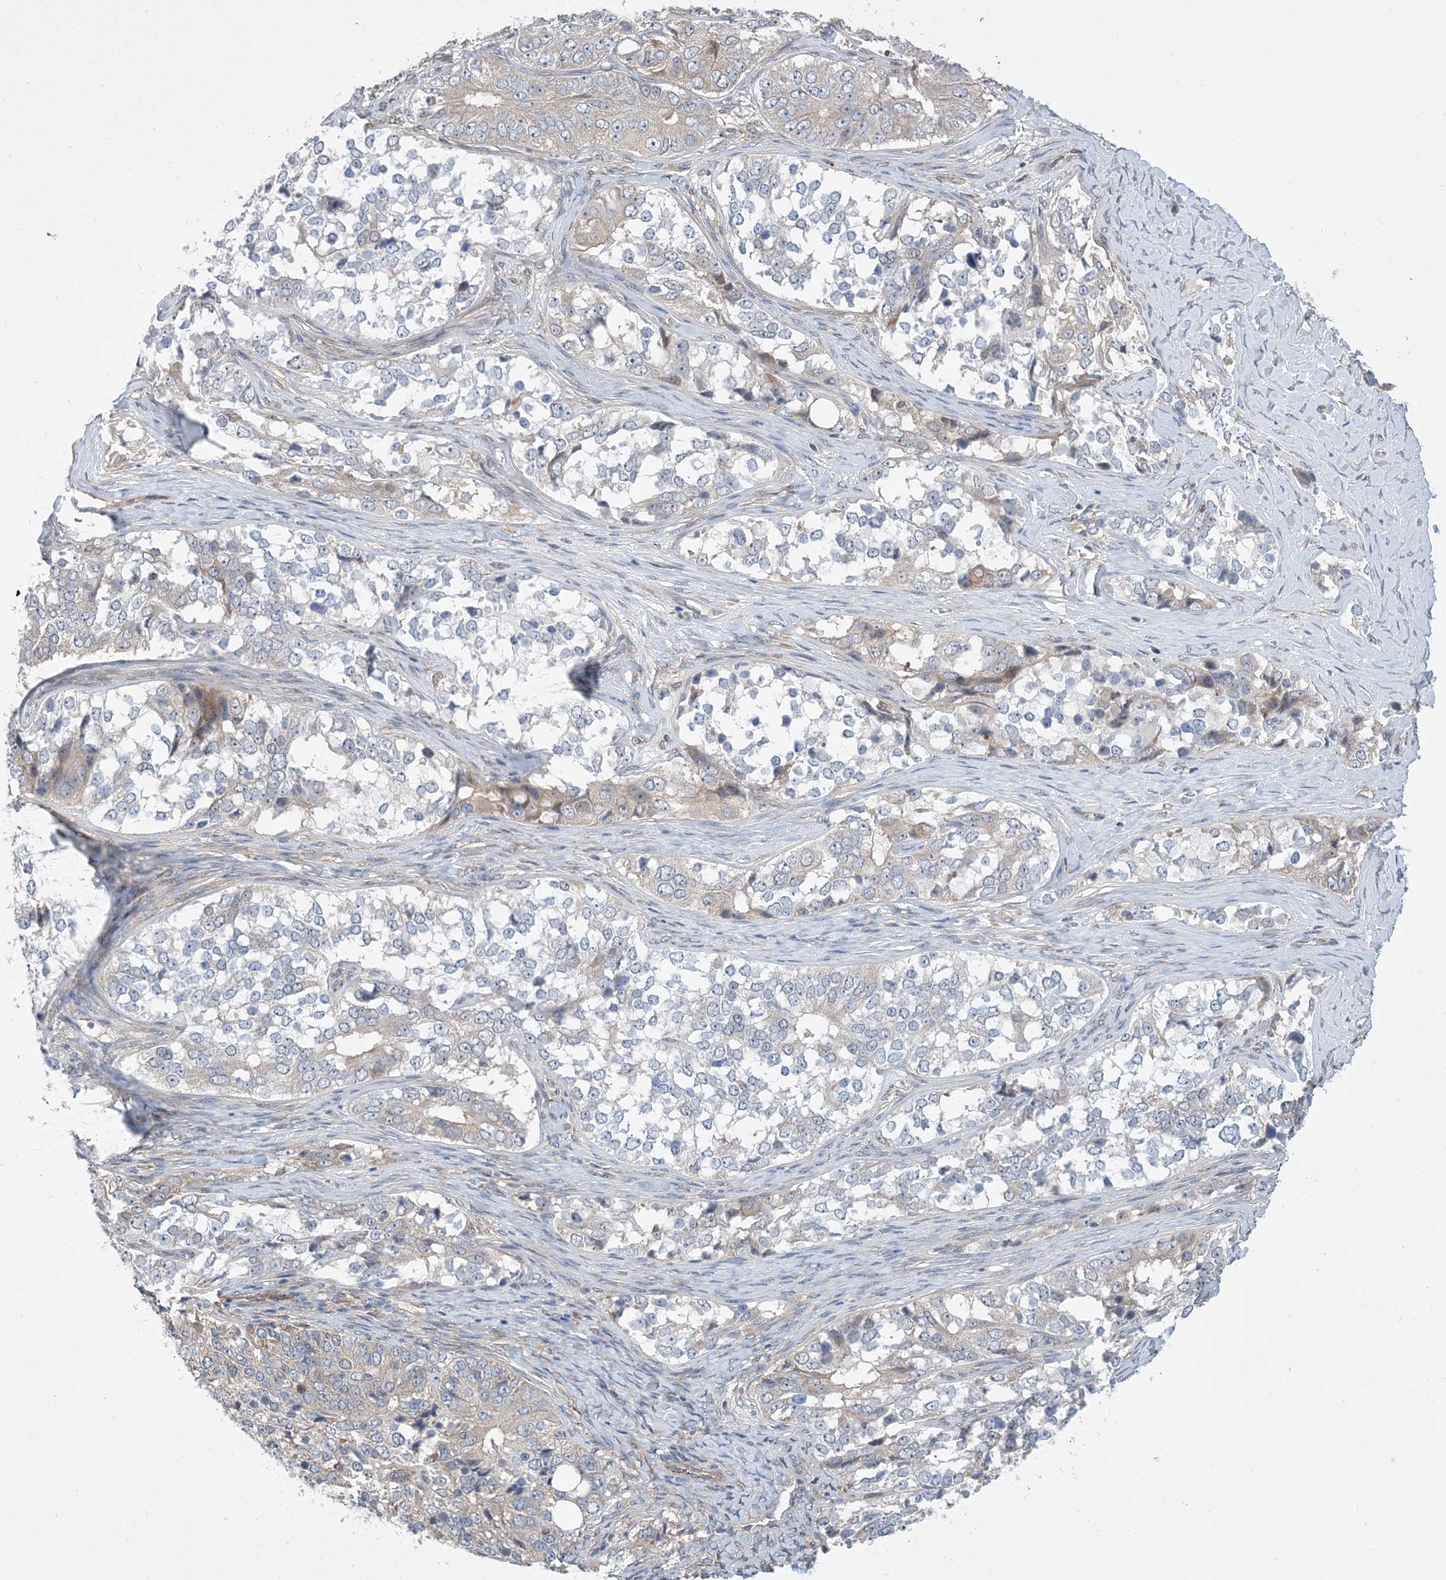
{"staining": {"intensity": "negative", "quantity": "none", "location": "none"}, "tissue": "ovarian cancer", "cell_type": "Tumor cells", "image_type": "cancer", "snomed": [{"axis": "morphology", "description": "Carcinoma, endometroid"}, {"axis": "topography", "description": "Ovary"}], "caption": "Tumor cells show no significant protein staining in endometroid carcinoma (ovarian).", "gene": "EHBP1", "patient": {"sex": "female", "age": 51}}